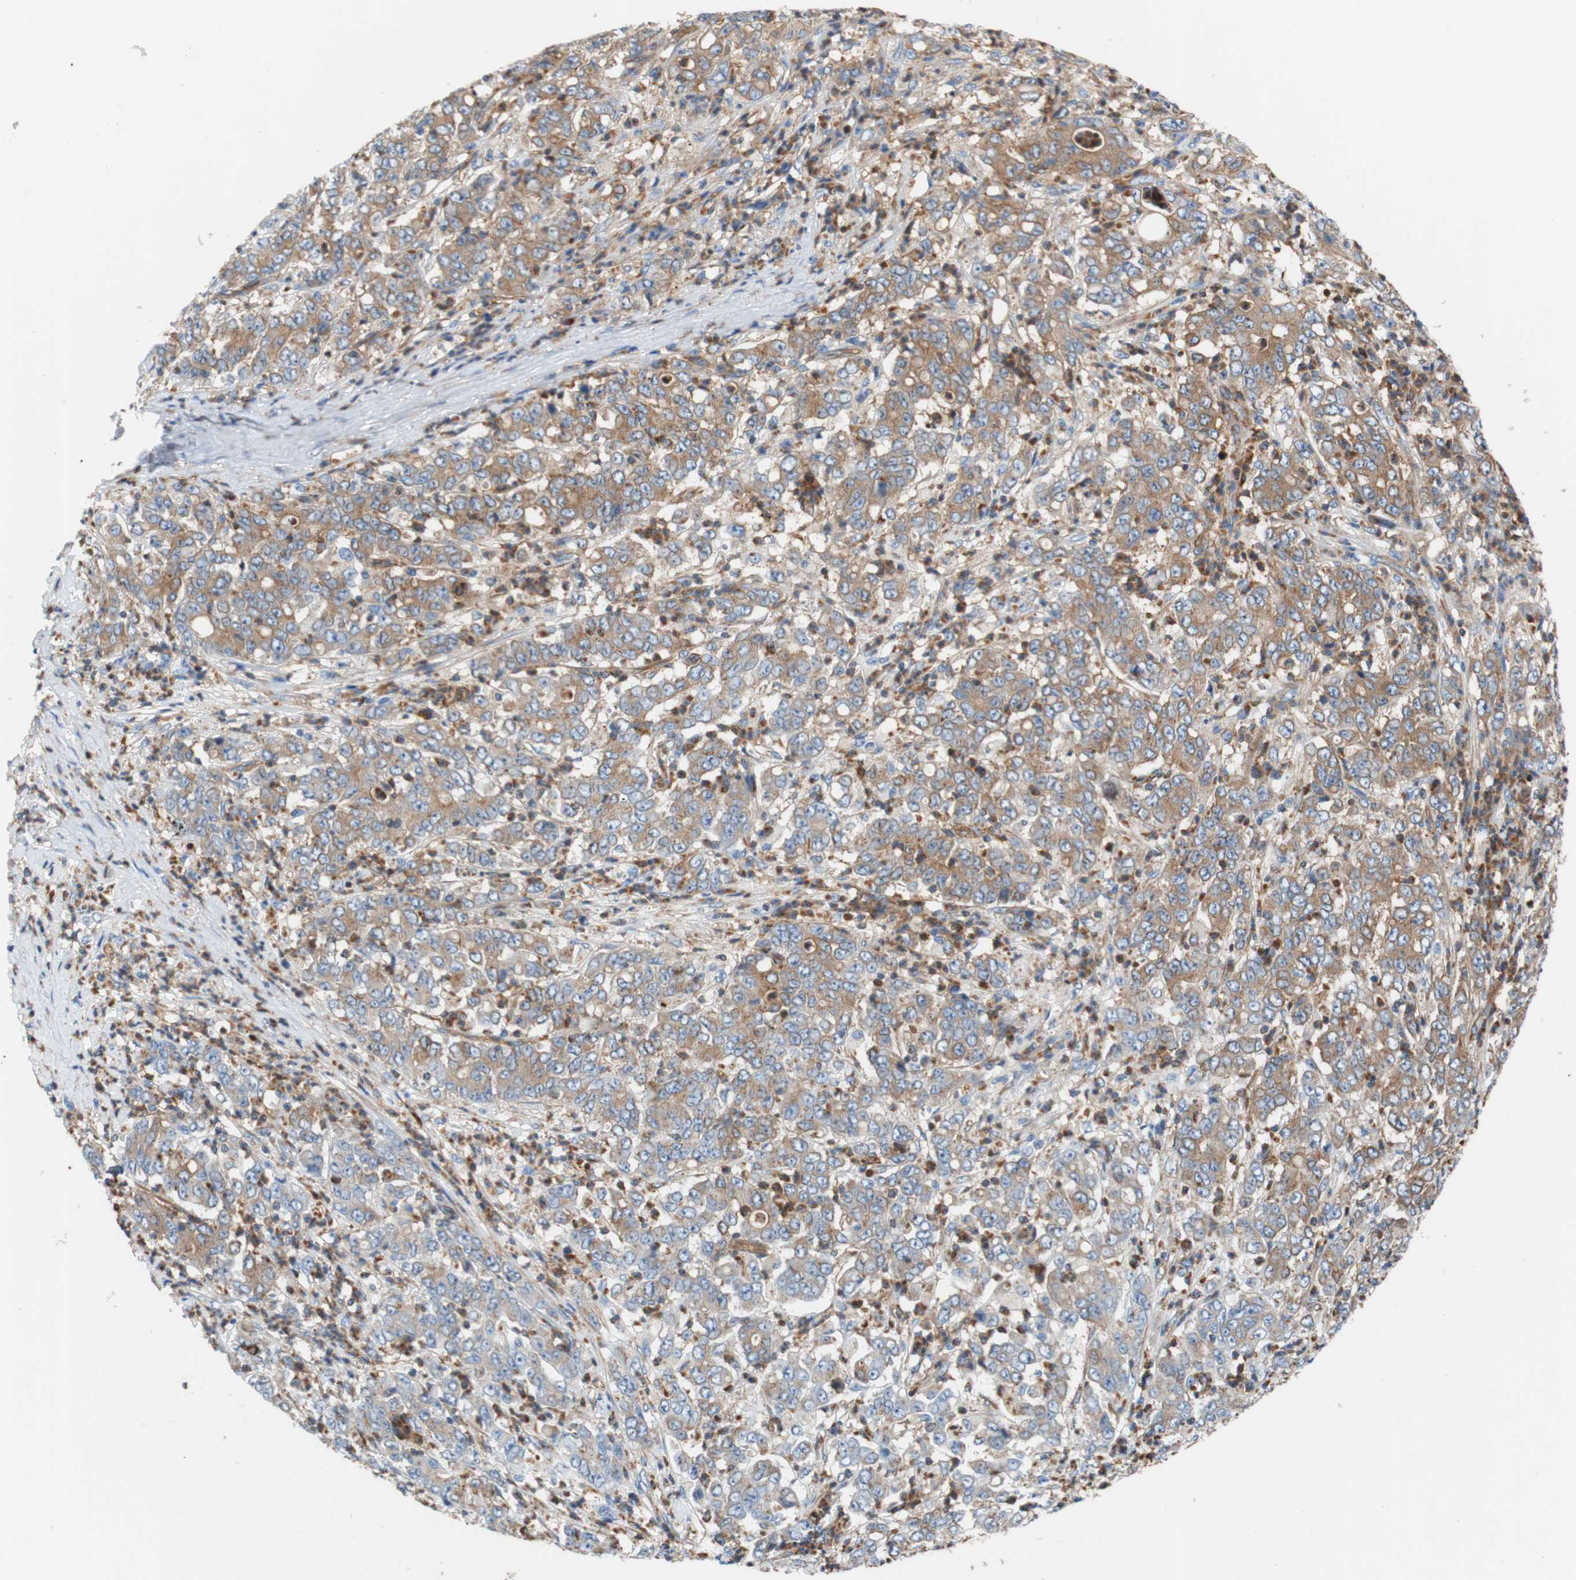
{"staining": {"intensity": "weak", "quantity": "<25%", "location": "cytoplasmic/membranous"}, "tissue": "stomach cancer", "cell_type": "Tumor cells", "image_type": "cancer", "snomed": [{"axis": "morphology", "description": "Adenocarcinoma, NOS"}, {"axis": "topography", "description": "Stomach, lower"}], "caption": "This is an immunohistochemistry (IHC) image of adenocarcinoma (stomach). There is no positivity in tumor cells.", "gene": "STOM", "patient": {"sex": "female", "age": 71}}